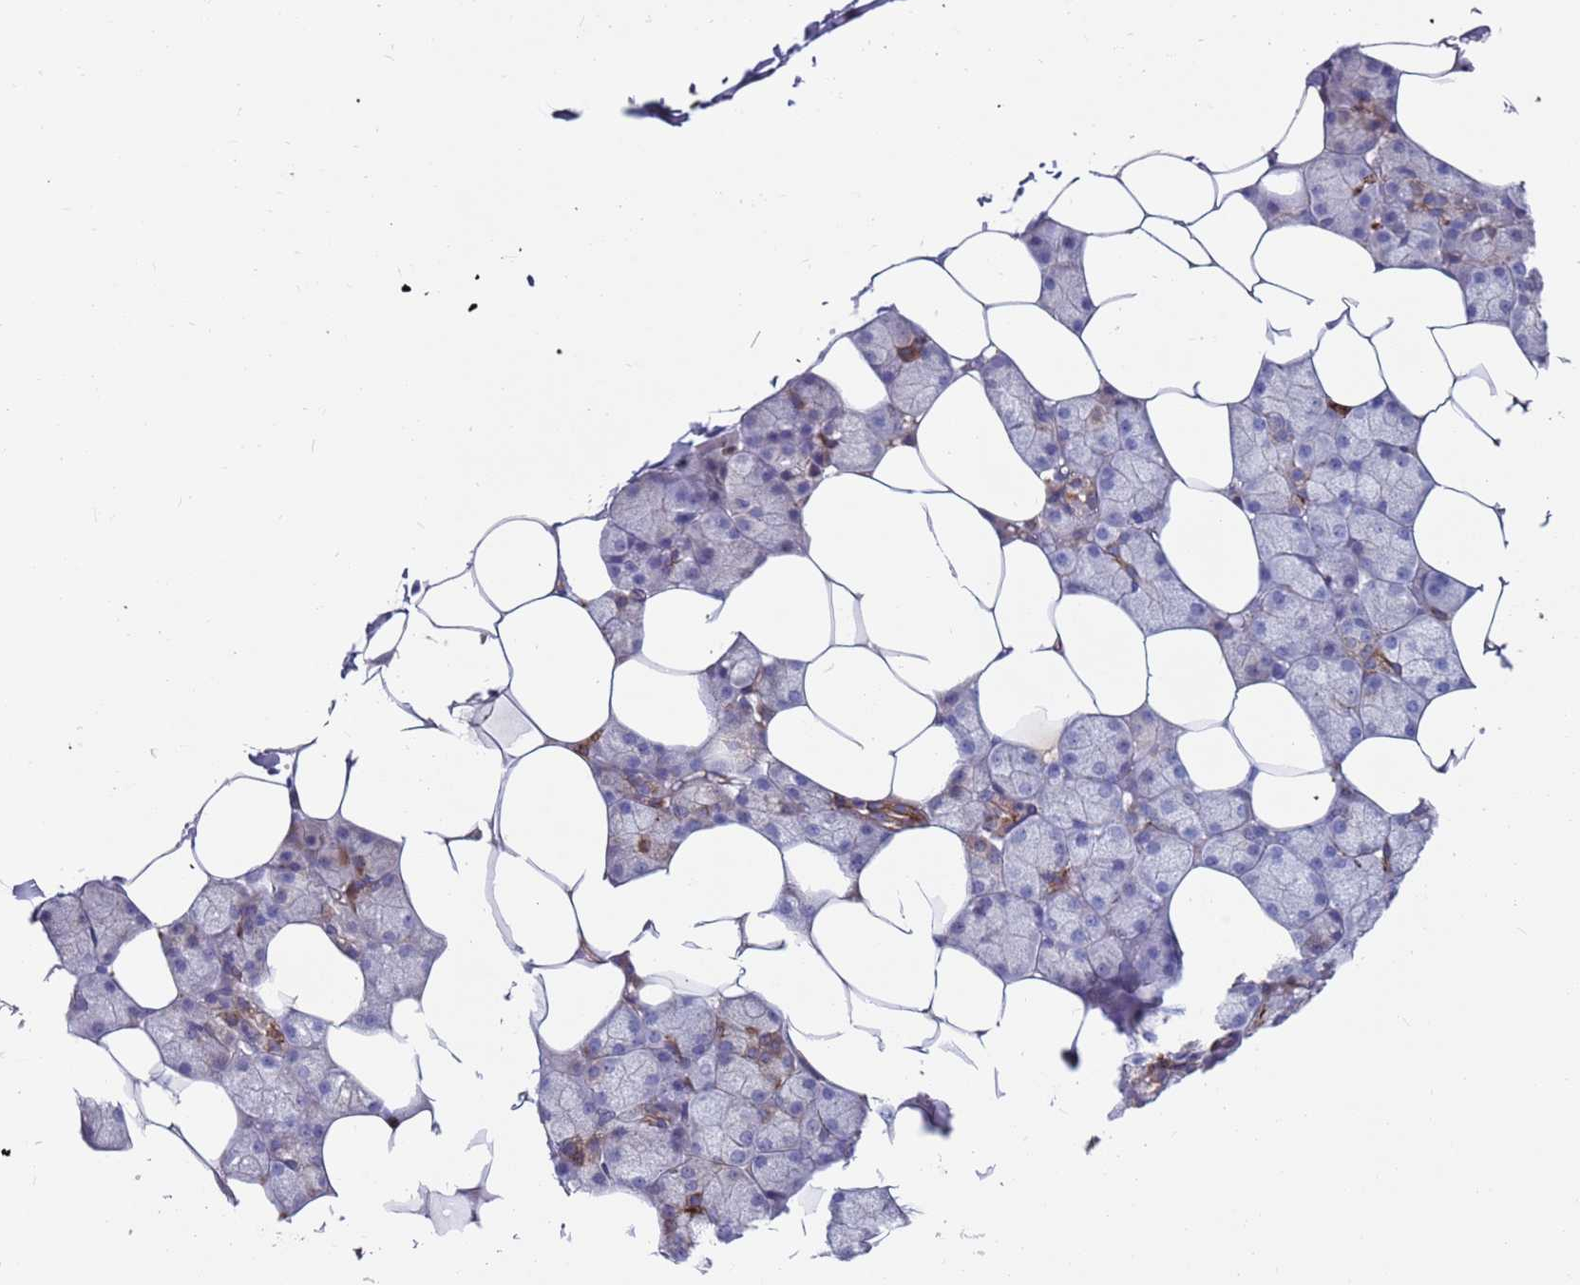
{"staining": {"intensity": "moderate", "quantity": "25%-75%", "location": "cytoplasmic/membranous"}, "tissue": "salivary gland", "cell_type": "Glandular cells", "image_type": "normal", "snomed": [{"axis": "morphology", "description": "Normal tissue, NOS"}, {"axis": "topography", "description": "Salivary gland"}], "caption": "About 25%-75% of glandular cells in normal salivary gland reveal moderate cytoplasmic/membranous protein positivity as visualized by brown immunohistochemical staining.", "gene": "GREB1L", "patient": {"sex": "male", "age": 62}}